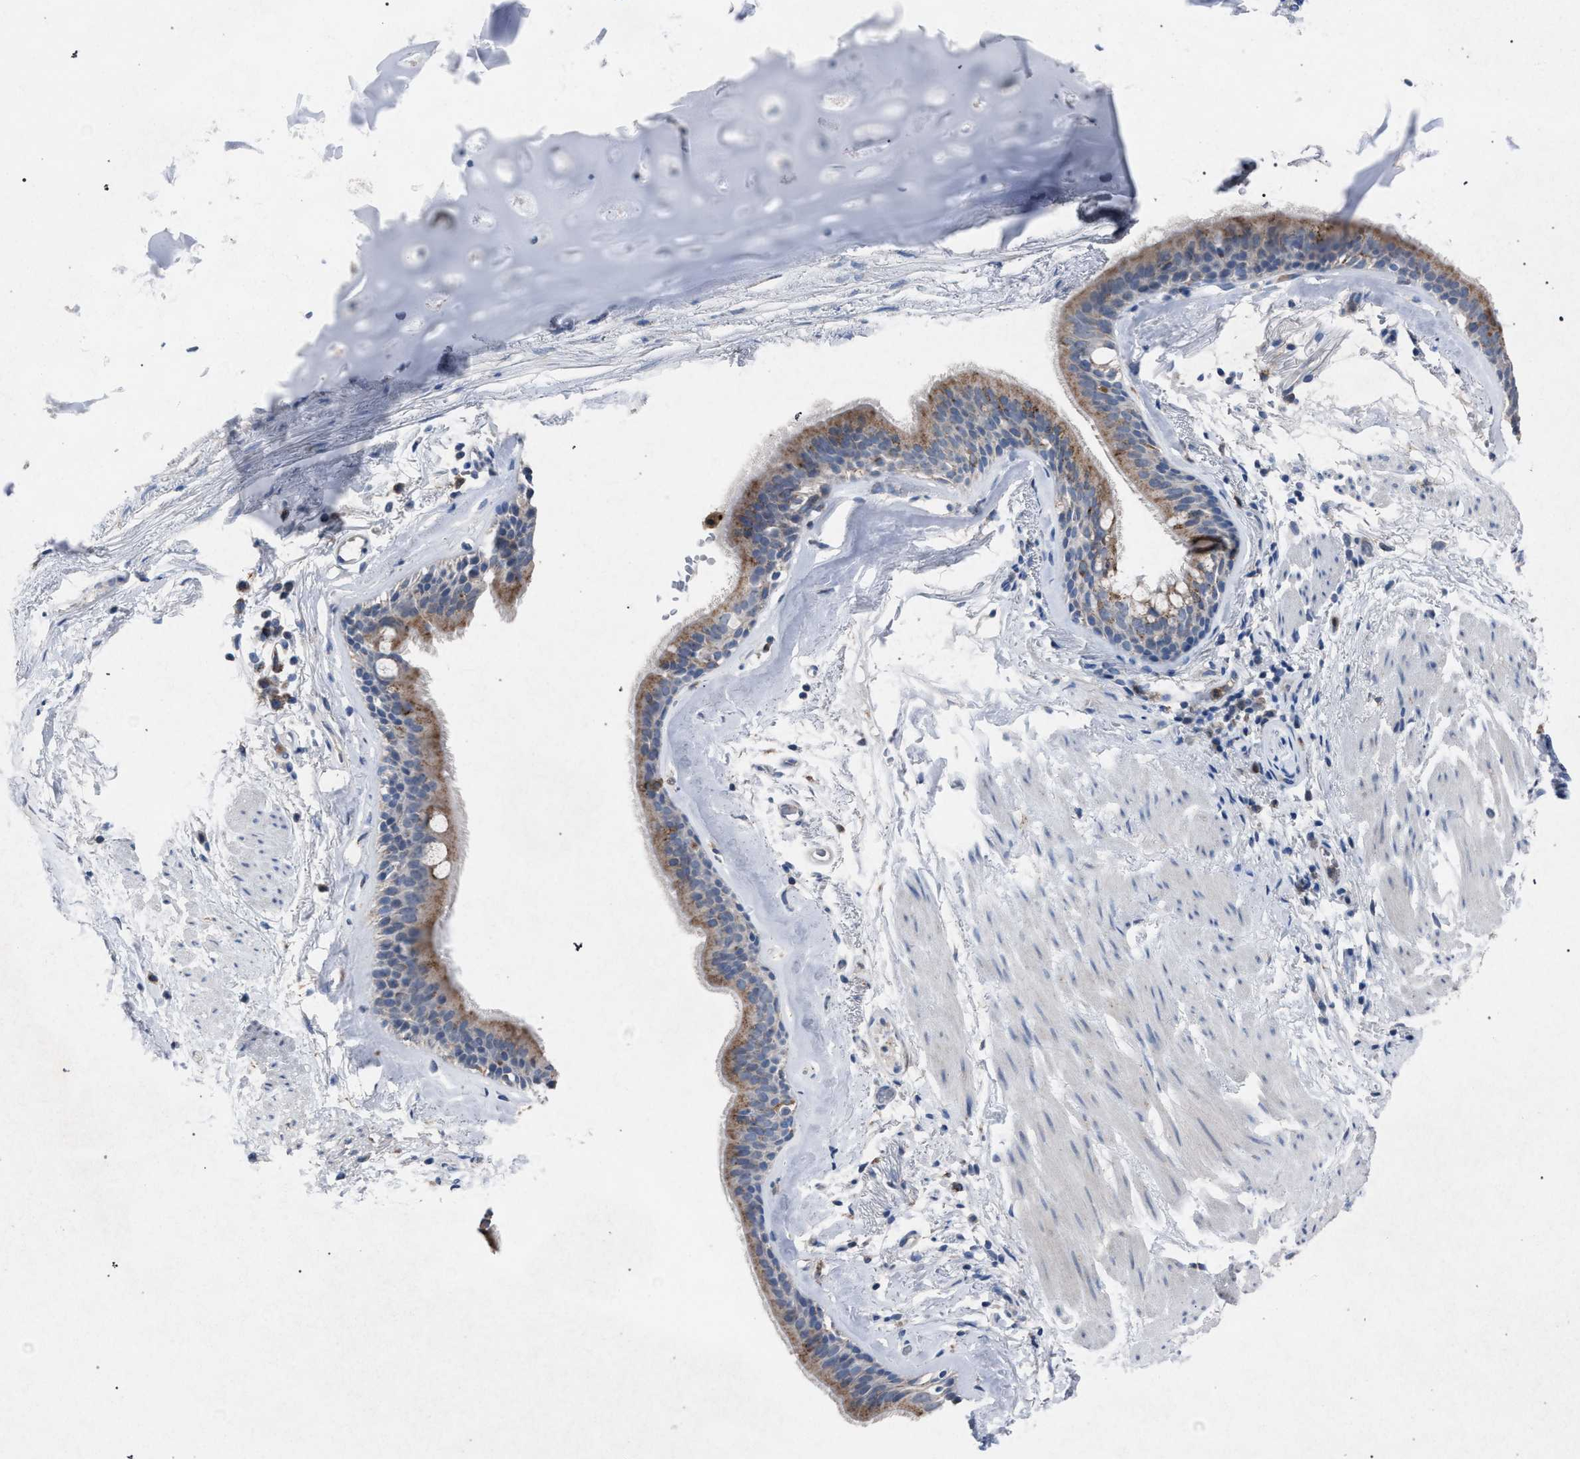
{"staining": {"intensity": "moderate", "quantity": ">75%", "location": "cytoplasmic/membranous"}, "tissue": "bronchus", "cell_type": "Respiratory epithelial cells", "image_type": "normal", "snomed": [{"axis": "morphology", "description": "Normal tissue, NOS"}, {"axis": "topography", "description": "Cartilage tissue"}], "caption": "Protein expression by immunohistochemistry (IHC) displays moderate cytoplasmic/membranous expression in approximately >75% of respiratory epithelial cells in normal bronchus.", "gene": "HSD17B4", "patient": {"sex": "female", "age": 63}}